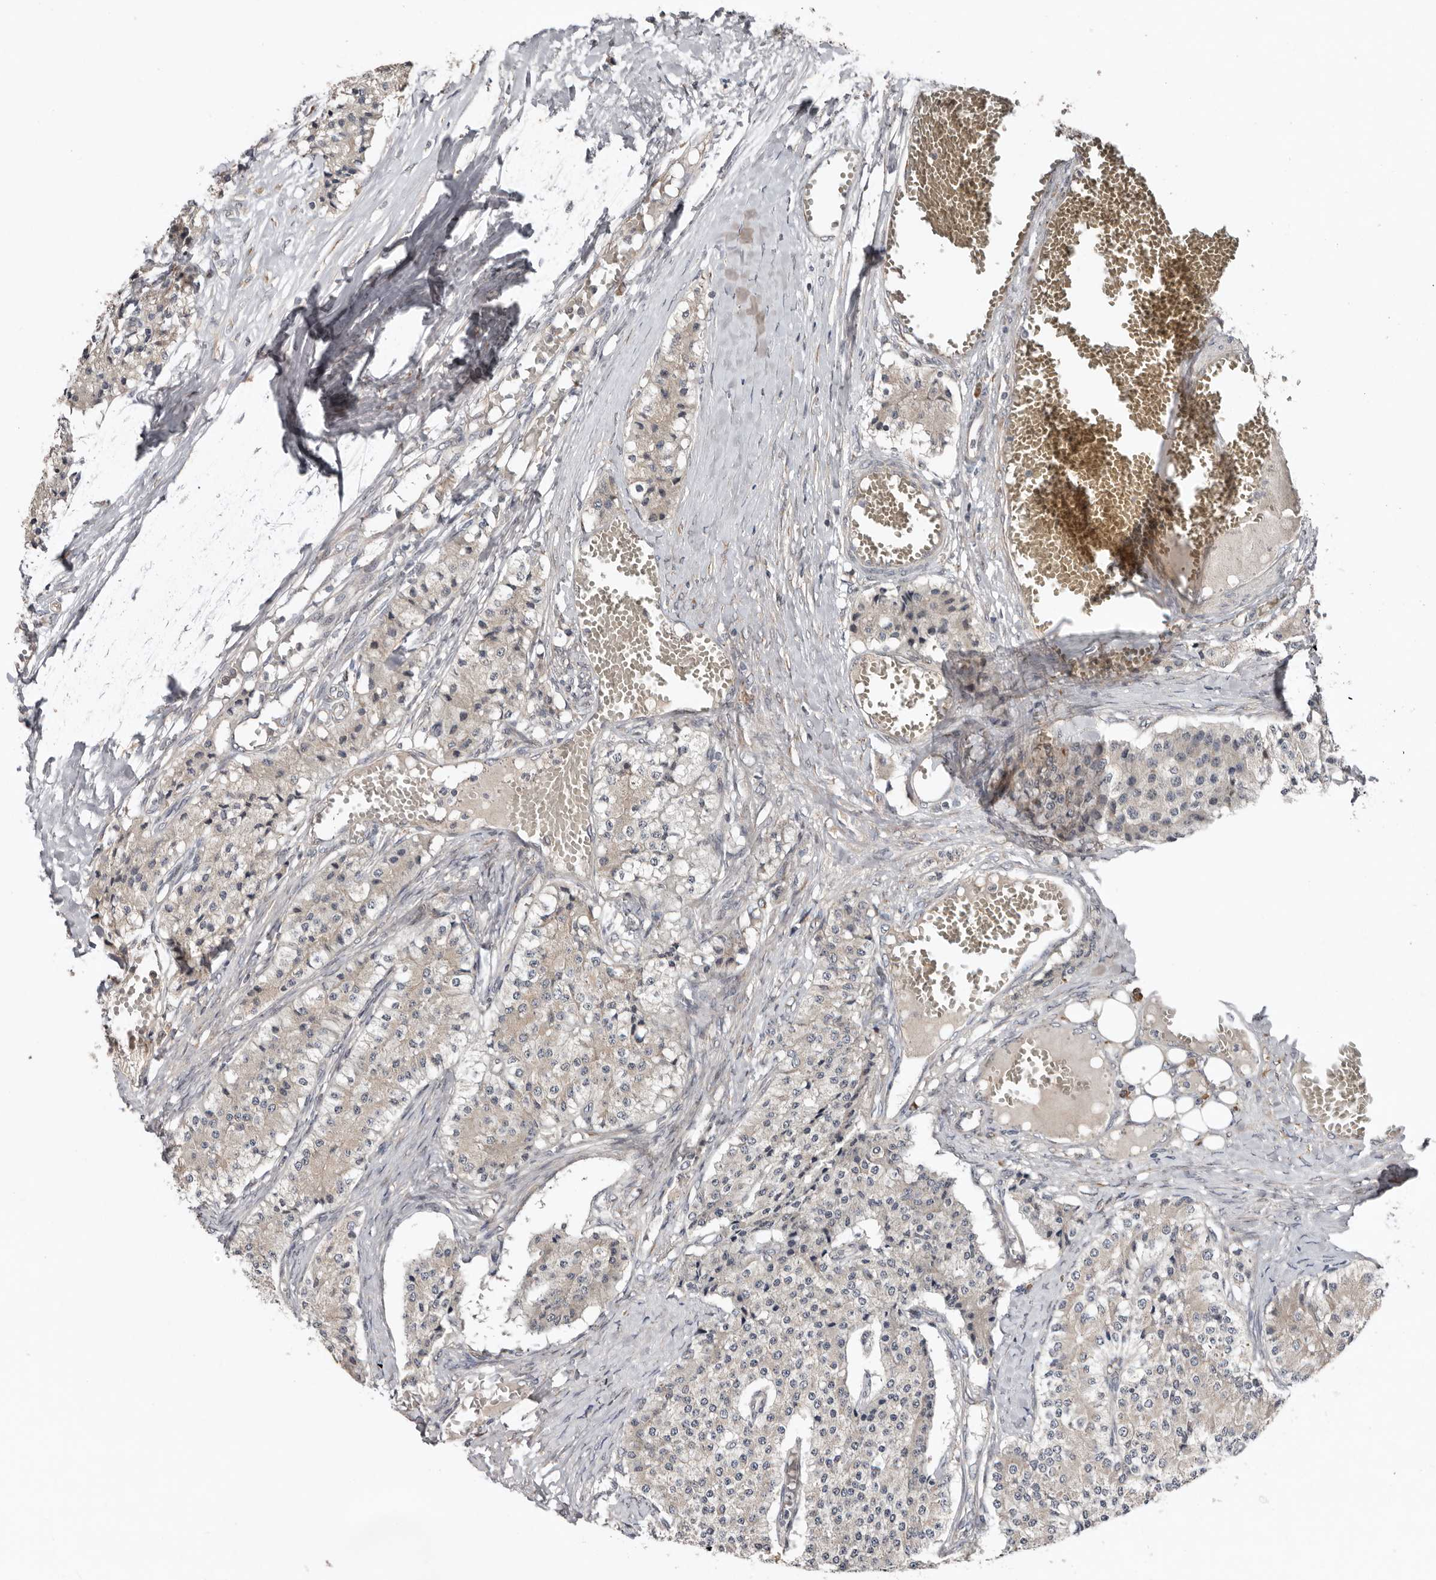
{"staining": {"intensity": "negative", "quantity": "none", "location": "none"}, "tissue": "carcinoid", "cell_type": "Tumor cells", "image_type": "cancer", "snomed": [{"axis": "morphology", "description": "Carcinoid, malignant, NOS"}, {"axis": "topography", "description": "Colon"}], "caption": "This is an immunohistochemistry micrograph of carcinoid. There is no expression in tumor cells.", "gene": "CHML", "patient": {"sex": "female", "age": 52}}